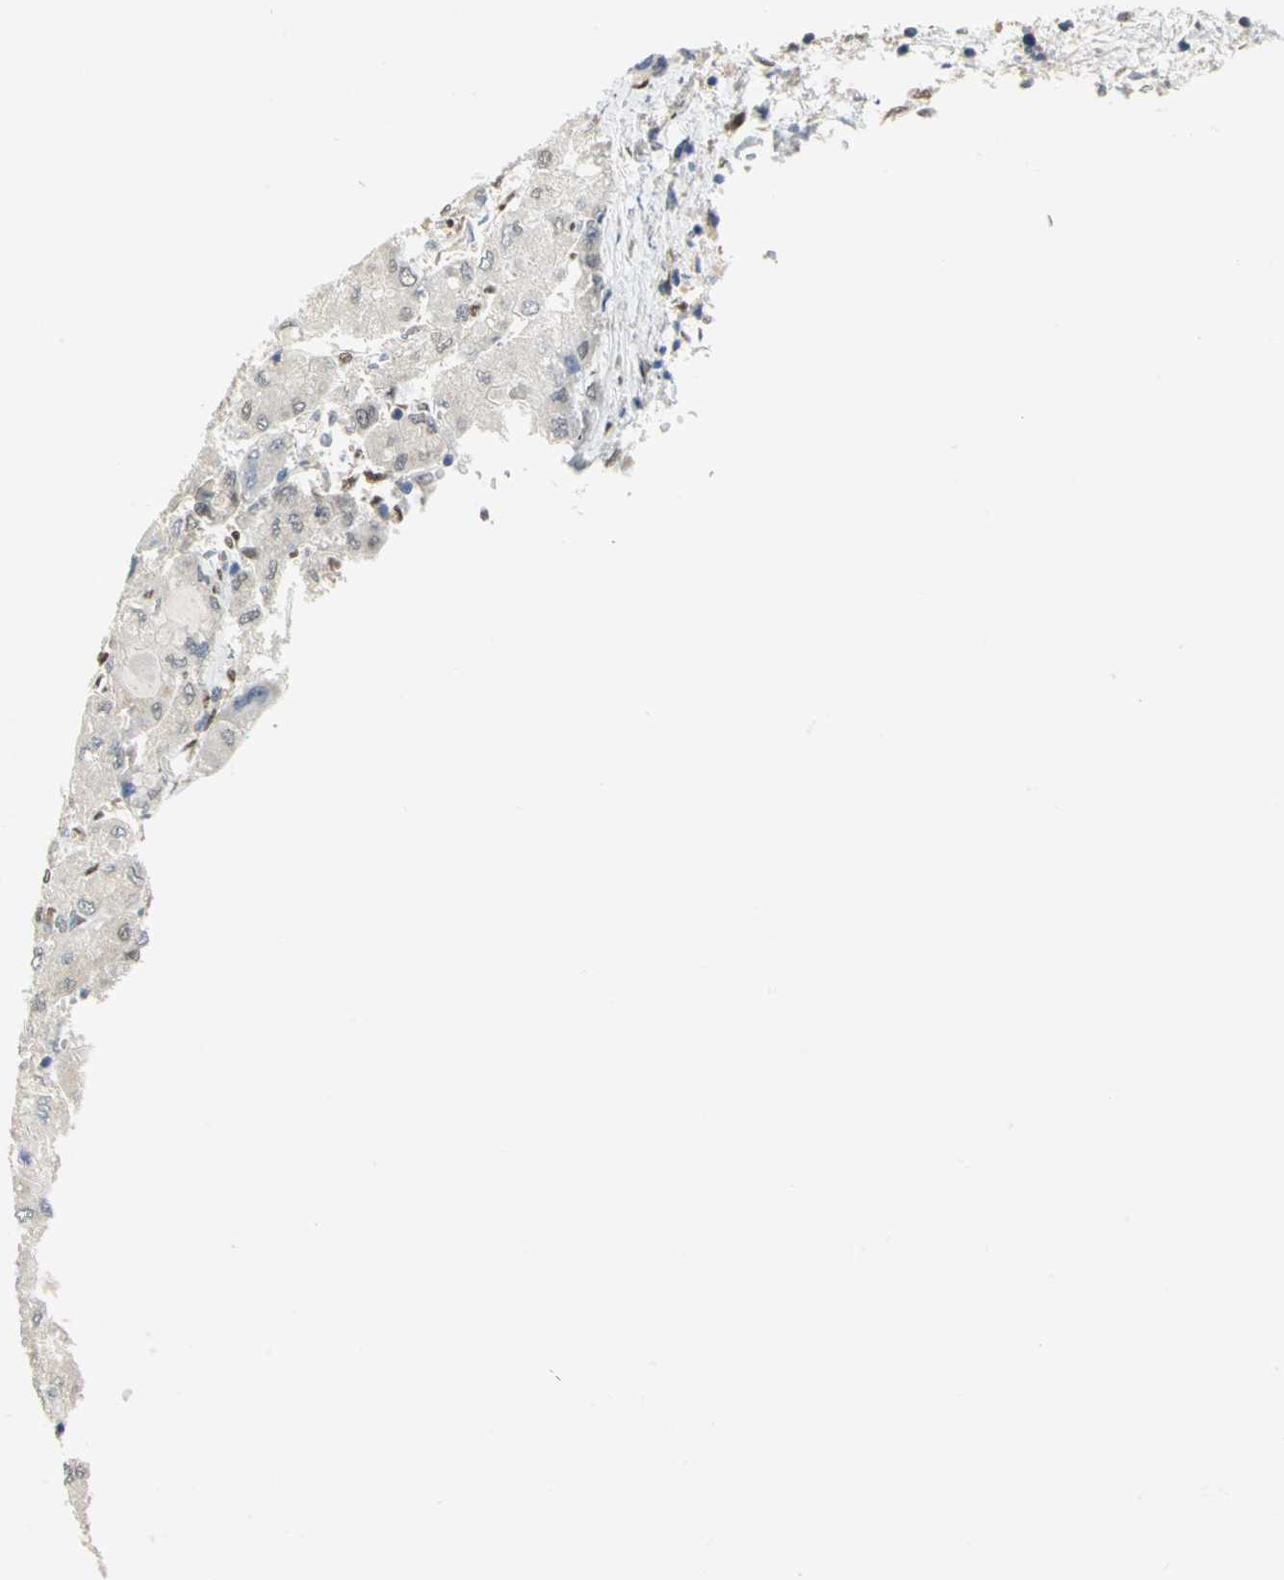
{"staining": {"intensity": "weak", "quantity": "<25%", "location": "nuclear"}, "tissue": "liver cancer", "cell_type": "Tumor cells", "image_type": "cancer", "snomed": [{"axis": "morphology", "description": "Carcinoma, Hepatocellular, NOS"}, {"axis": "topography", "description": "Liver"}], "caption": "The photomicrograph displays no staining of tumor cells in liver hepatocellular carcinoma.", "gene": "RBFOX2", "patient": {"sex": "male", "age": 80}}